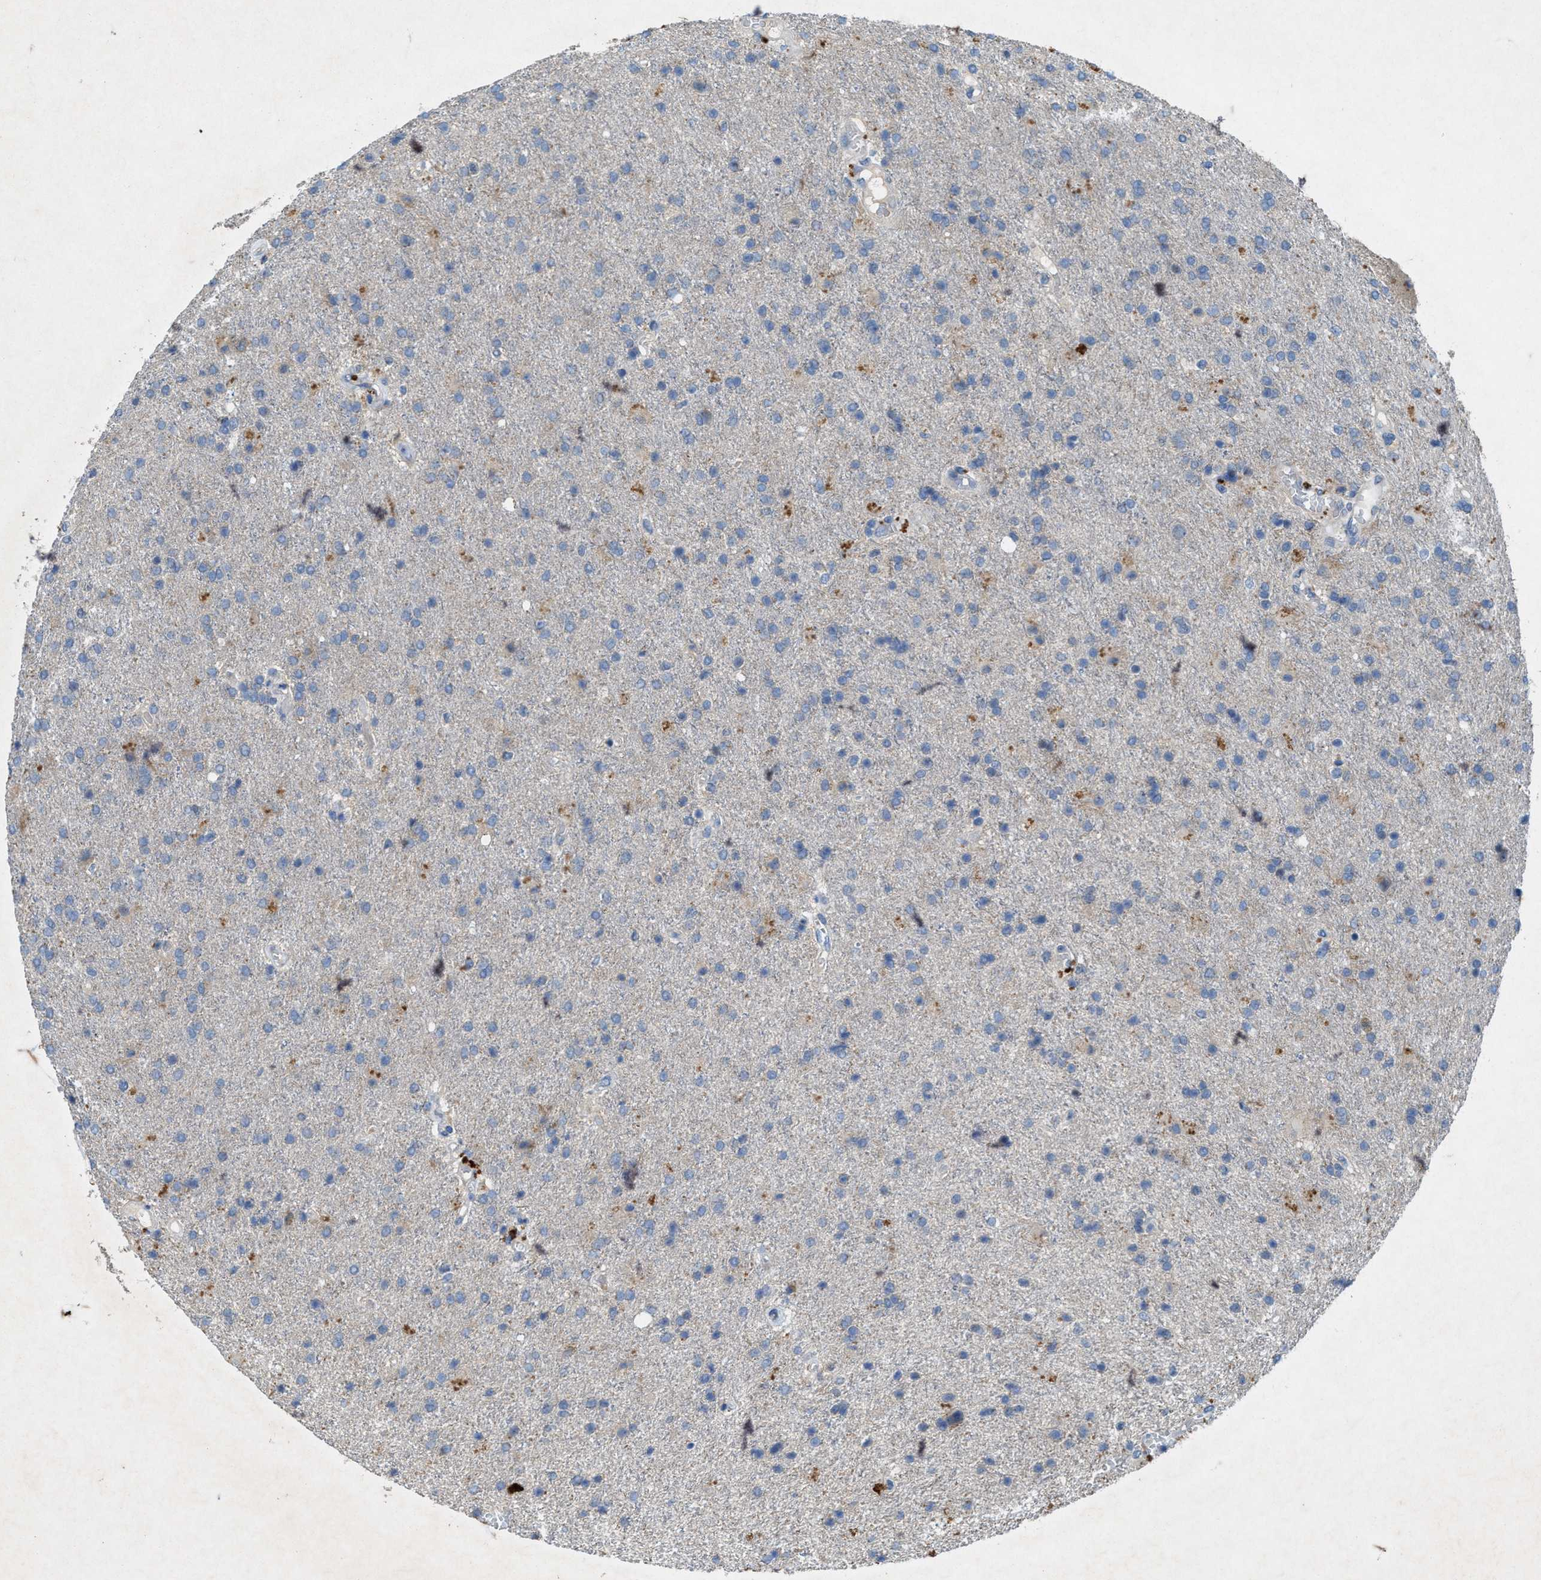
{"staining": {"intensity": "negative", "quantity": "none", "location": "none"}, "tissue": "glioma", "cell_type": "Tumor cells", "image_type": "cancer", "snomed": [{"axis": "morphology", "description": "Glioma, malignant, High grade"}, {"axis": "topography", "description": "Brain"}], "caption": "The micrograph displays no staining of tumor cells in glioma. (IHC, brightfield microscopy, high magnification).", "gene": "URGCP", "patient": {"sex": "male", "age": 72}}